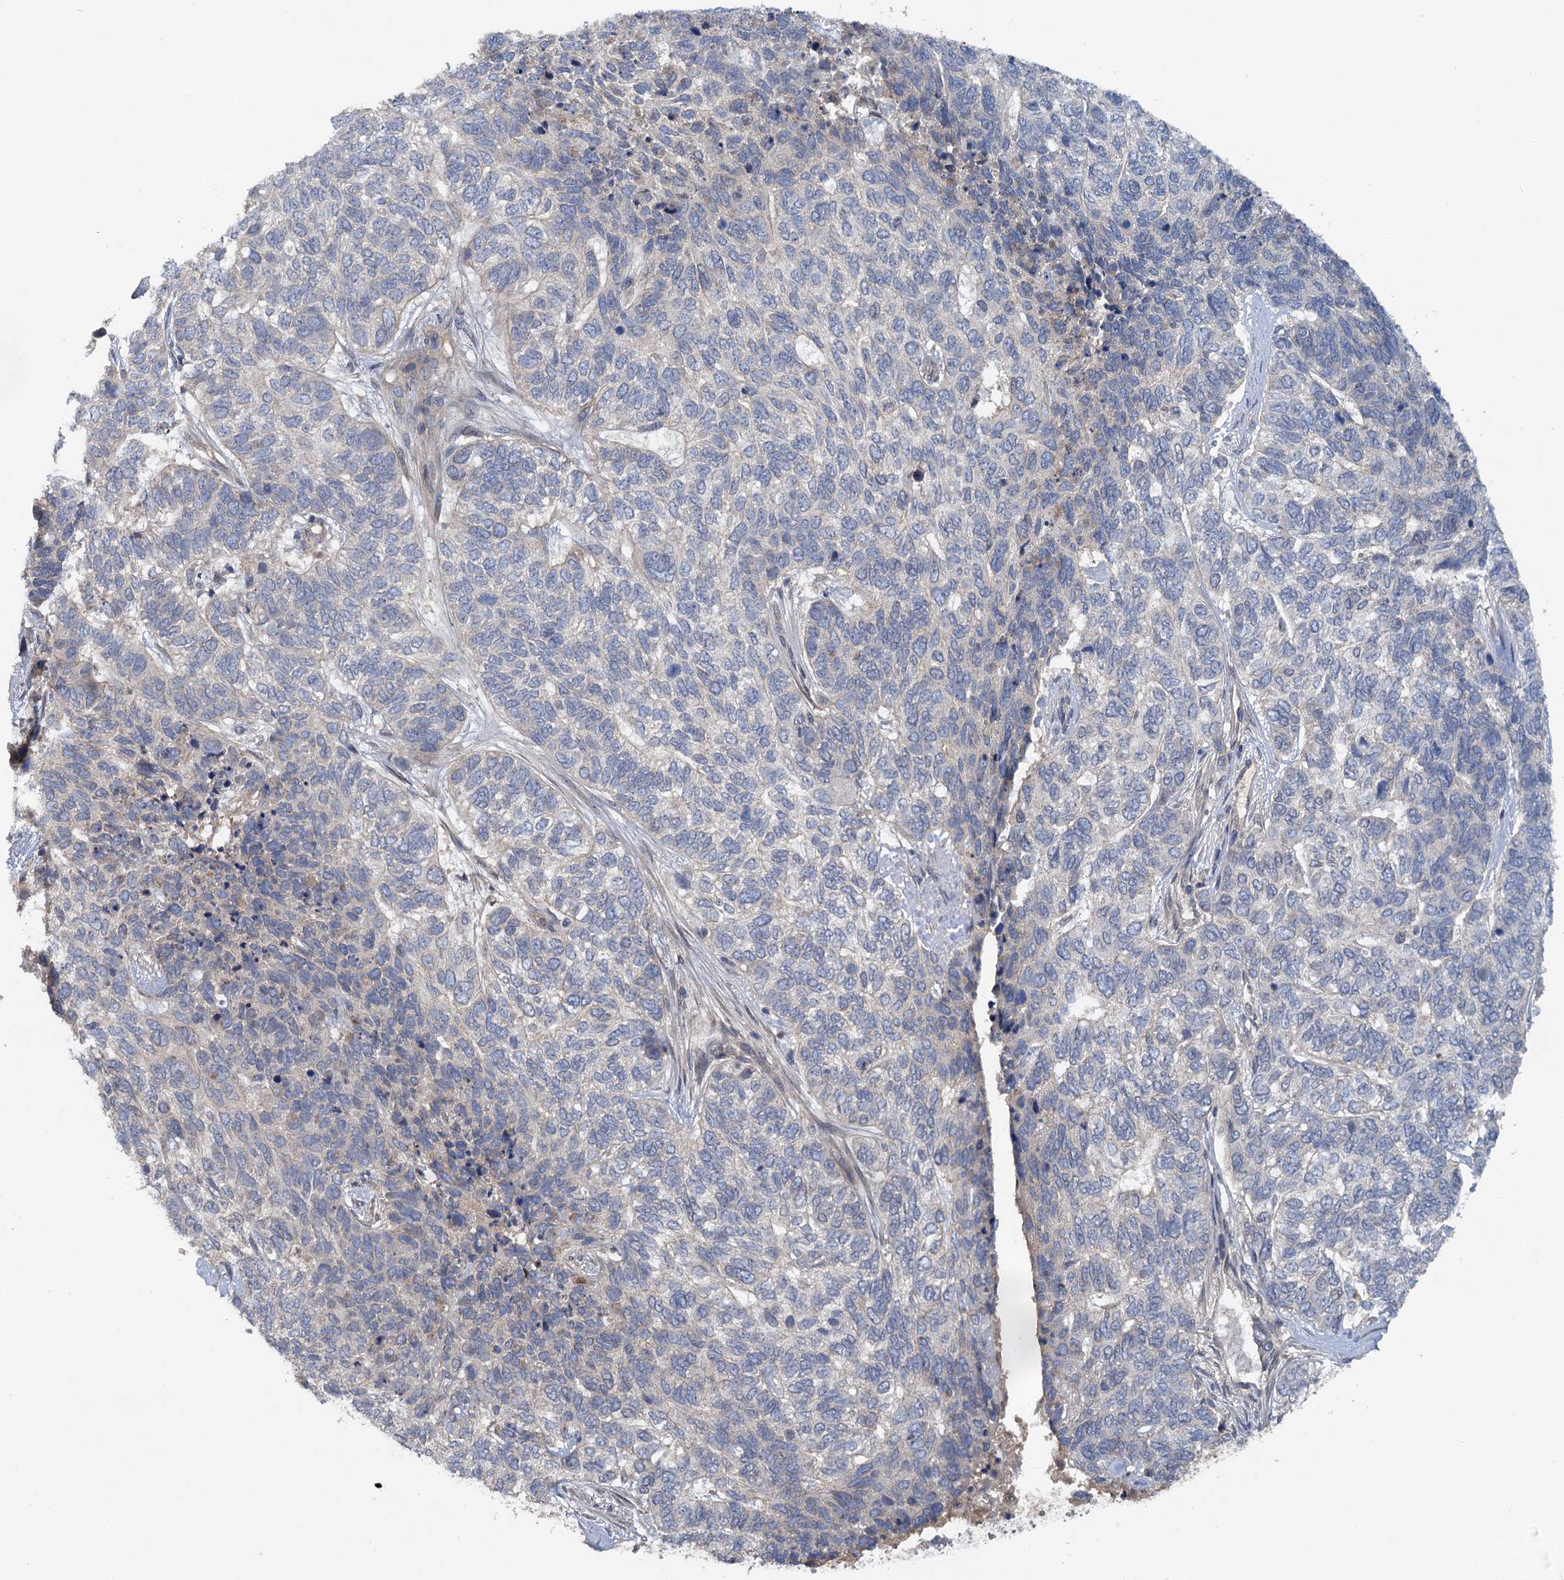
{"staining": {"intensity": "negative", "quantity": "none", "location": "none"}, "tissue": "skin cancer", "cell_type": "Tumor cells", "image_type": "cancer", "snomed": [{"axis": "morphology", "description": "Basal cell carcinoma"}, {"axis": "topography", "description": "Skin"}], "caption": "This photomicrograph is of basal cell carcinoma (skin) stained with IHC to label a protein in brown with the nuclei are counter-stained blue. There is no expression in tumor cells. (Stains: DAB IHC with hematoxylin counter stain, Microscopy: brightfield microscopy at high magnification).", "gene": "ZNF324", "patient": {"sex": "female", "age": 65}}